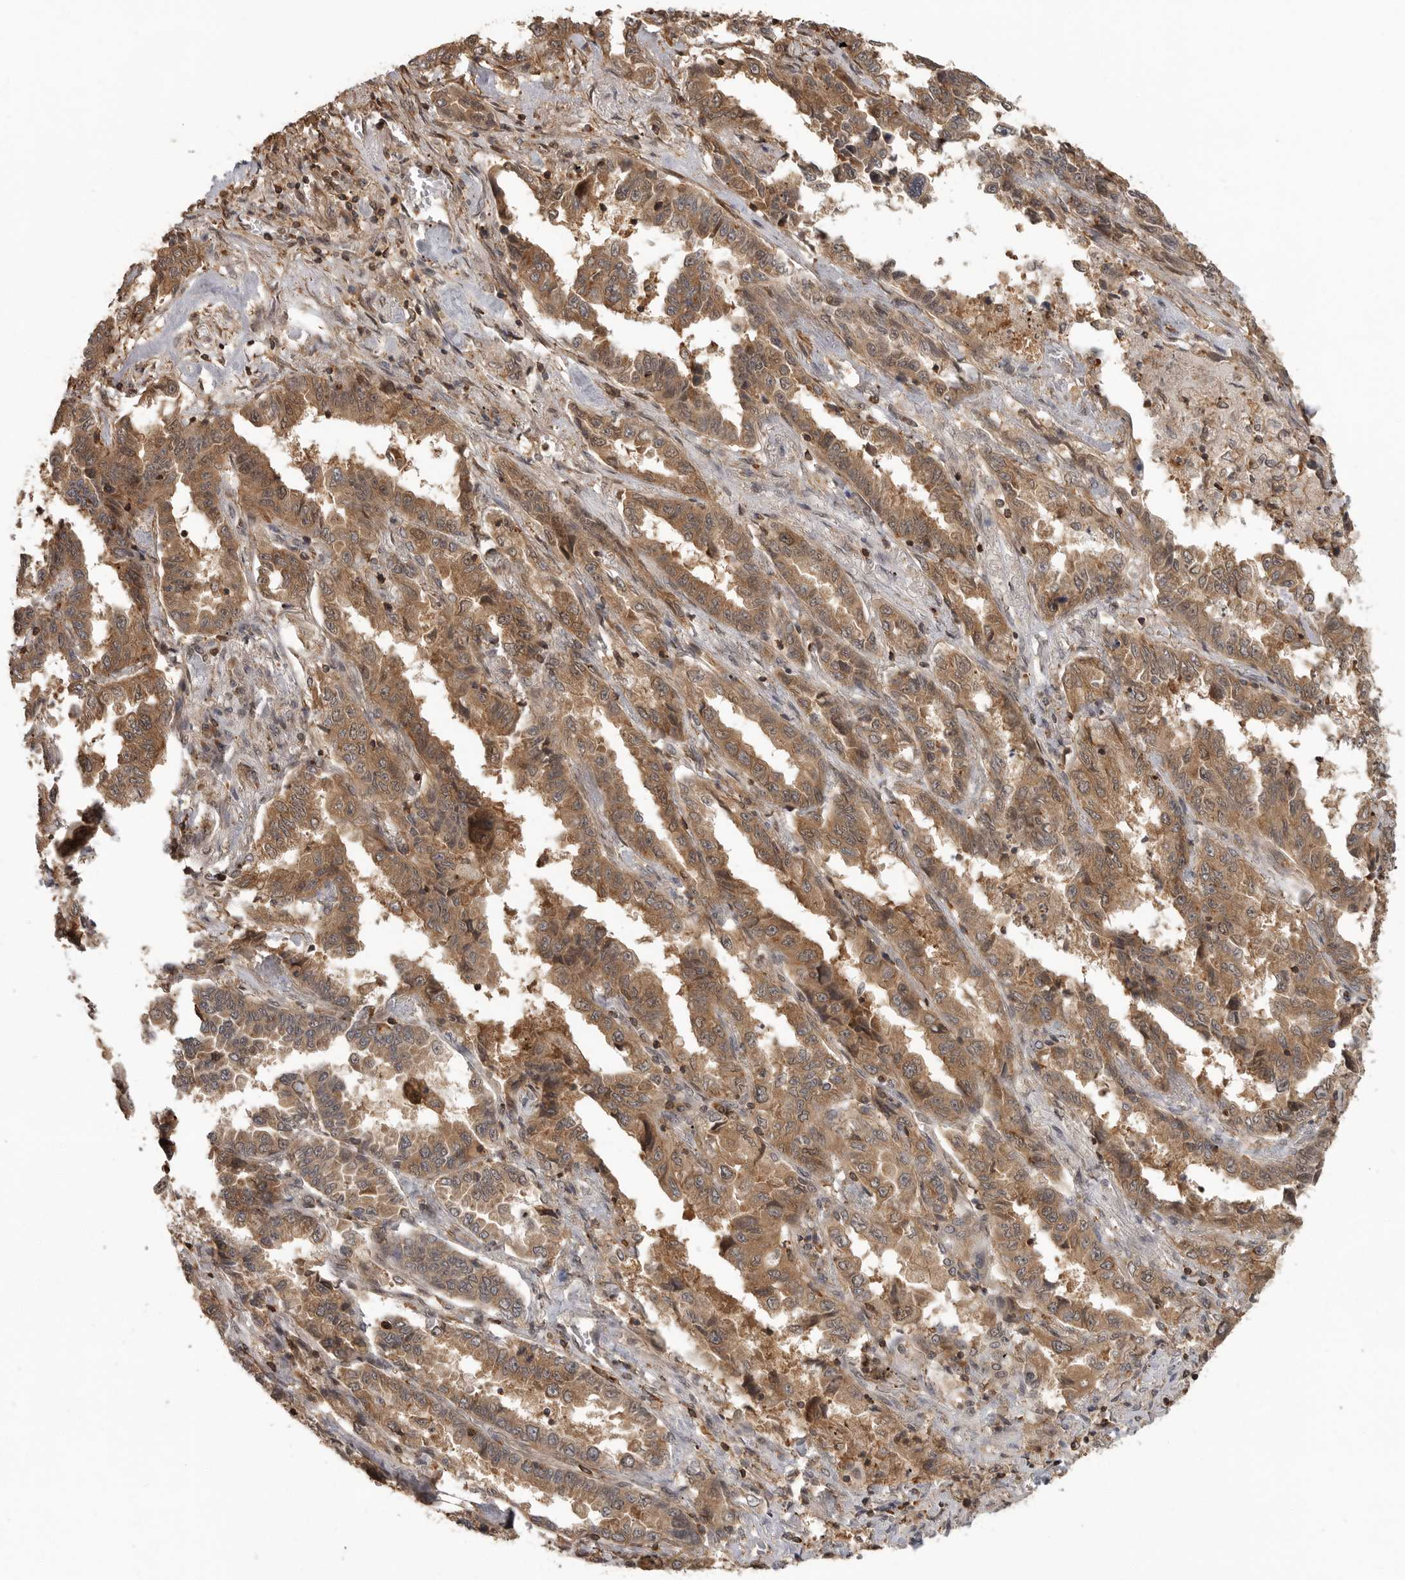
{"staining": {"intensity": "moderate", "quantity": ">75%", "location": "cytoplasmic/membranous,nuclear"}, "tissue": "lung cancer", "cell_type": "Tumor cells", "image_type": "cancer", "snomed": [{"axis": "morphology", "description": "Adenocarcinoma, NOS"}, {"axis": "topography", "description": "Lung"}], "caption": "Brown immunohistochemical staining in lung cancer reveals moderate cytoplasmic/membranous and nuclear positivity in approximately >75% of tumor cells.", "gene": "ERN1", "patient": {"sex": "female", "age": 51}}